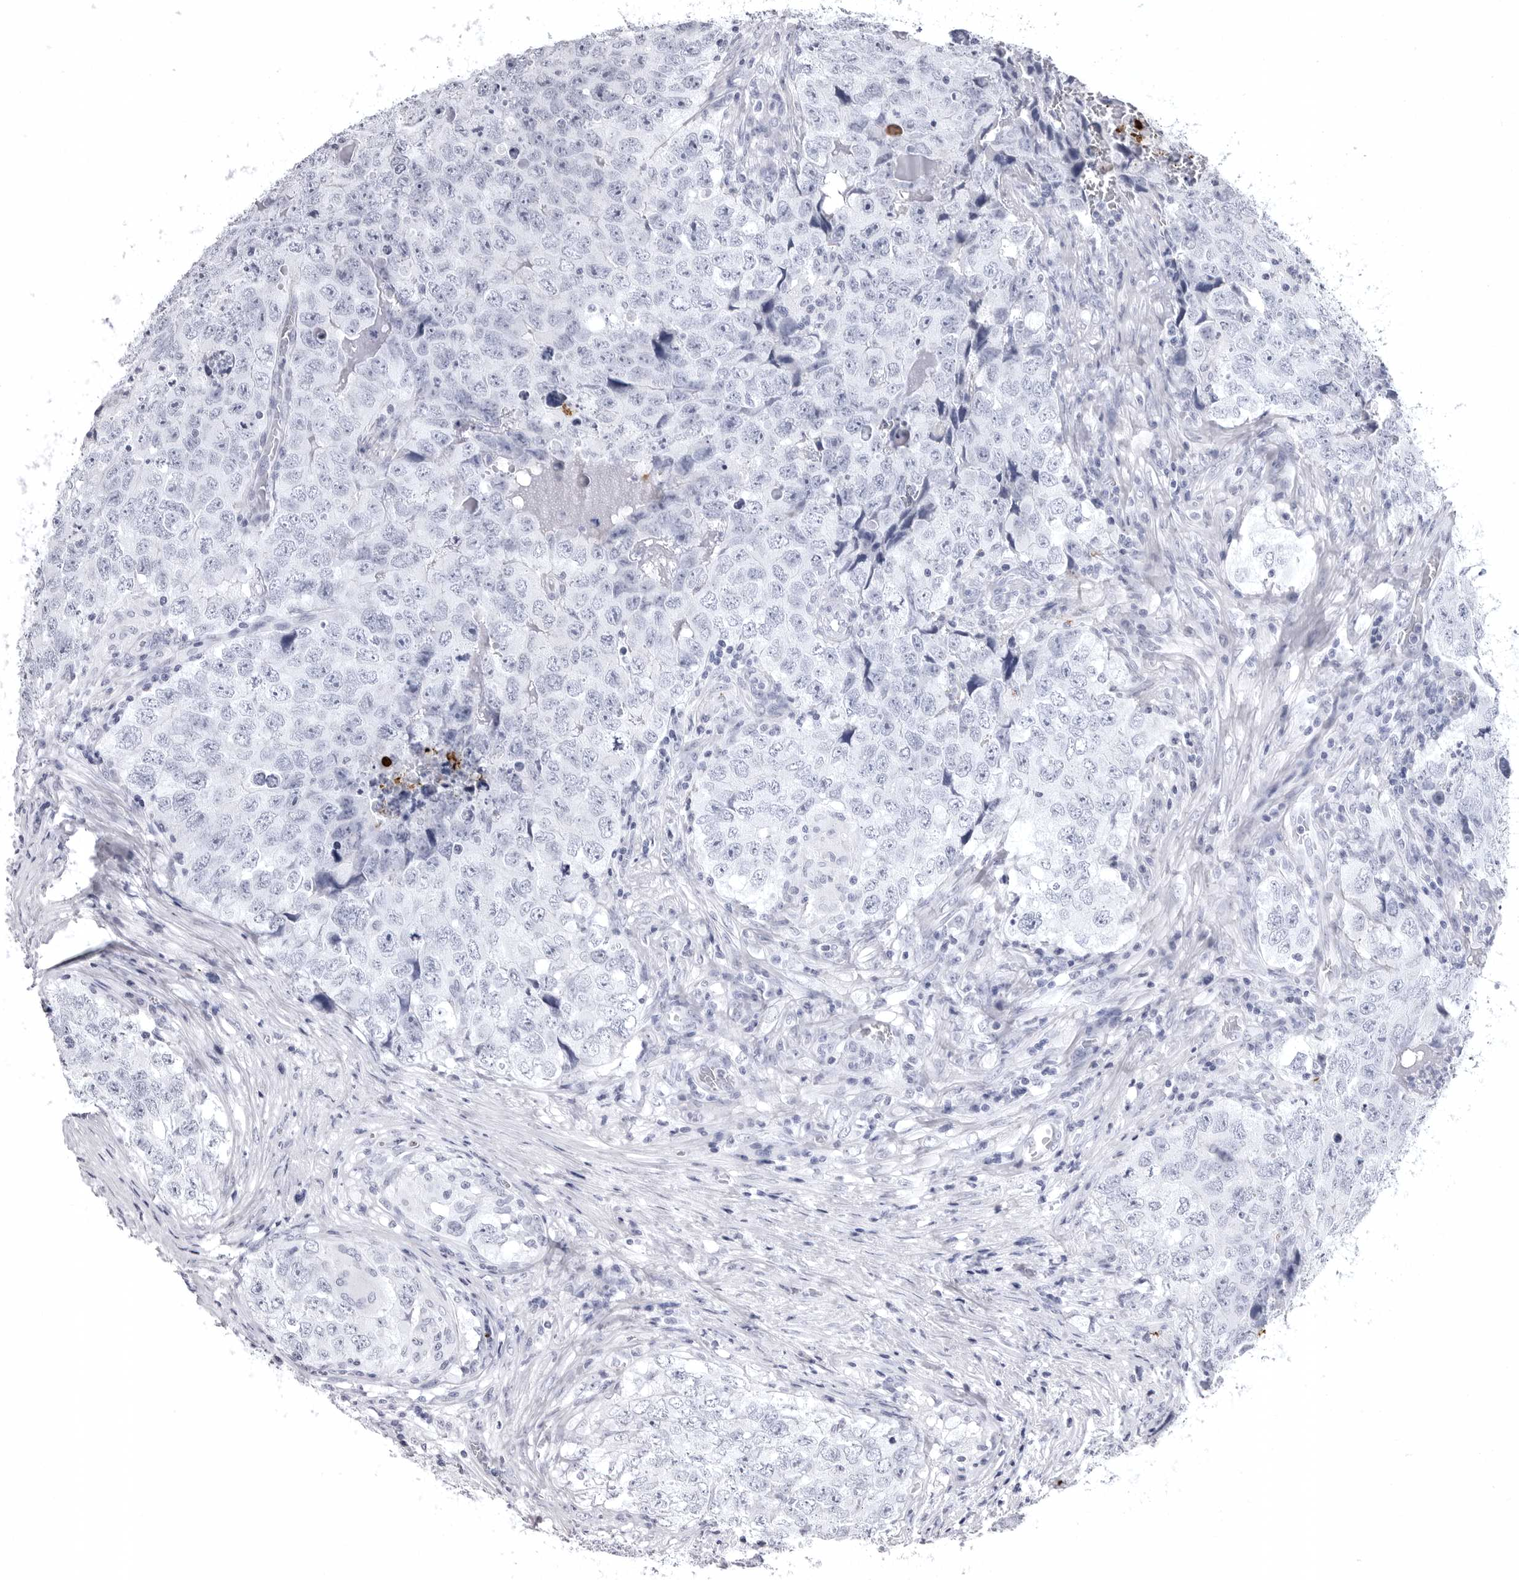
{"staining": {"intensity": "negative", "quantity": "none", "location": "none"}, "tissue": "testis cancer", "cell_type": "Tumor cells", "image_type": "cancer", "snomed": [{"axis": "morphology", "description": "Seminoma, NOS"}, {"axis": "morphology", "description": "Carcinoma, Embryonal, NOS"}, {"axis": "topography", "description": "Testis"}], "caption": "Human testis cancer (embryonal carcinoma) stained for a protein using immunohistochemistry reveals no staining in tumor cells.", "gene": "COL26A1", "patient": {"sex": "male", "age": 43}}